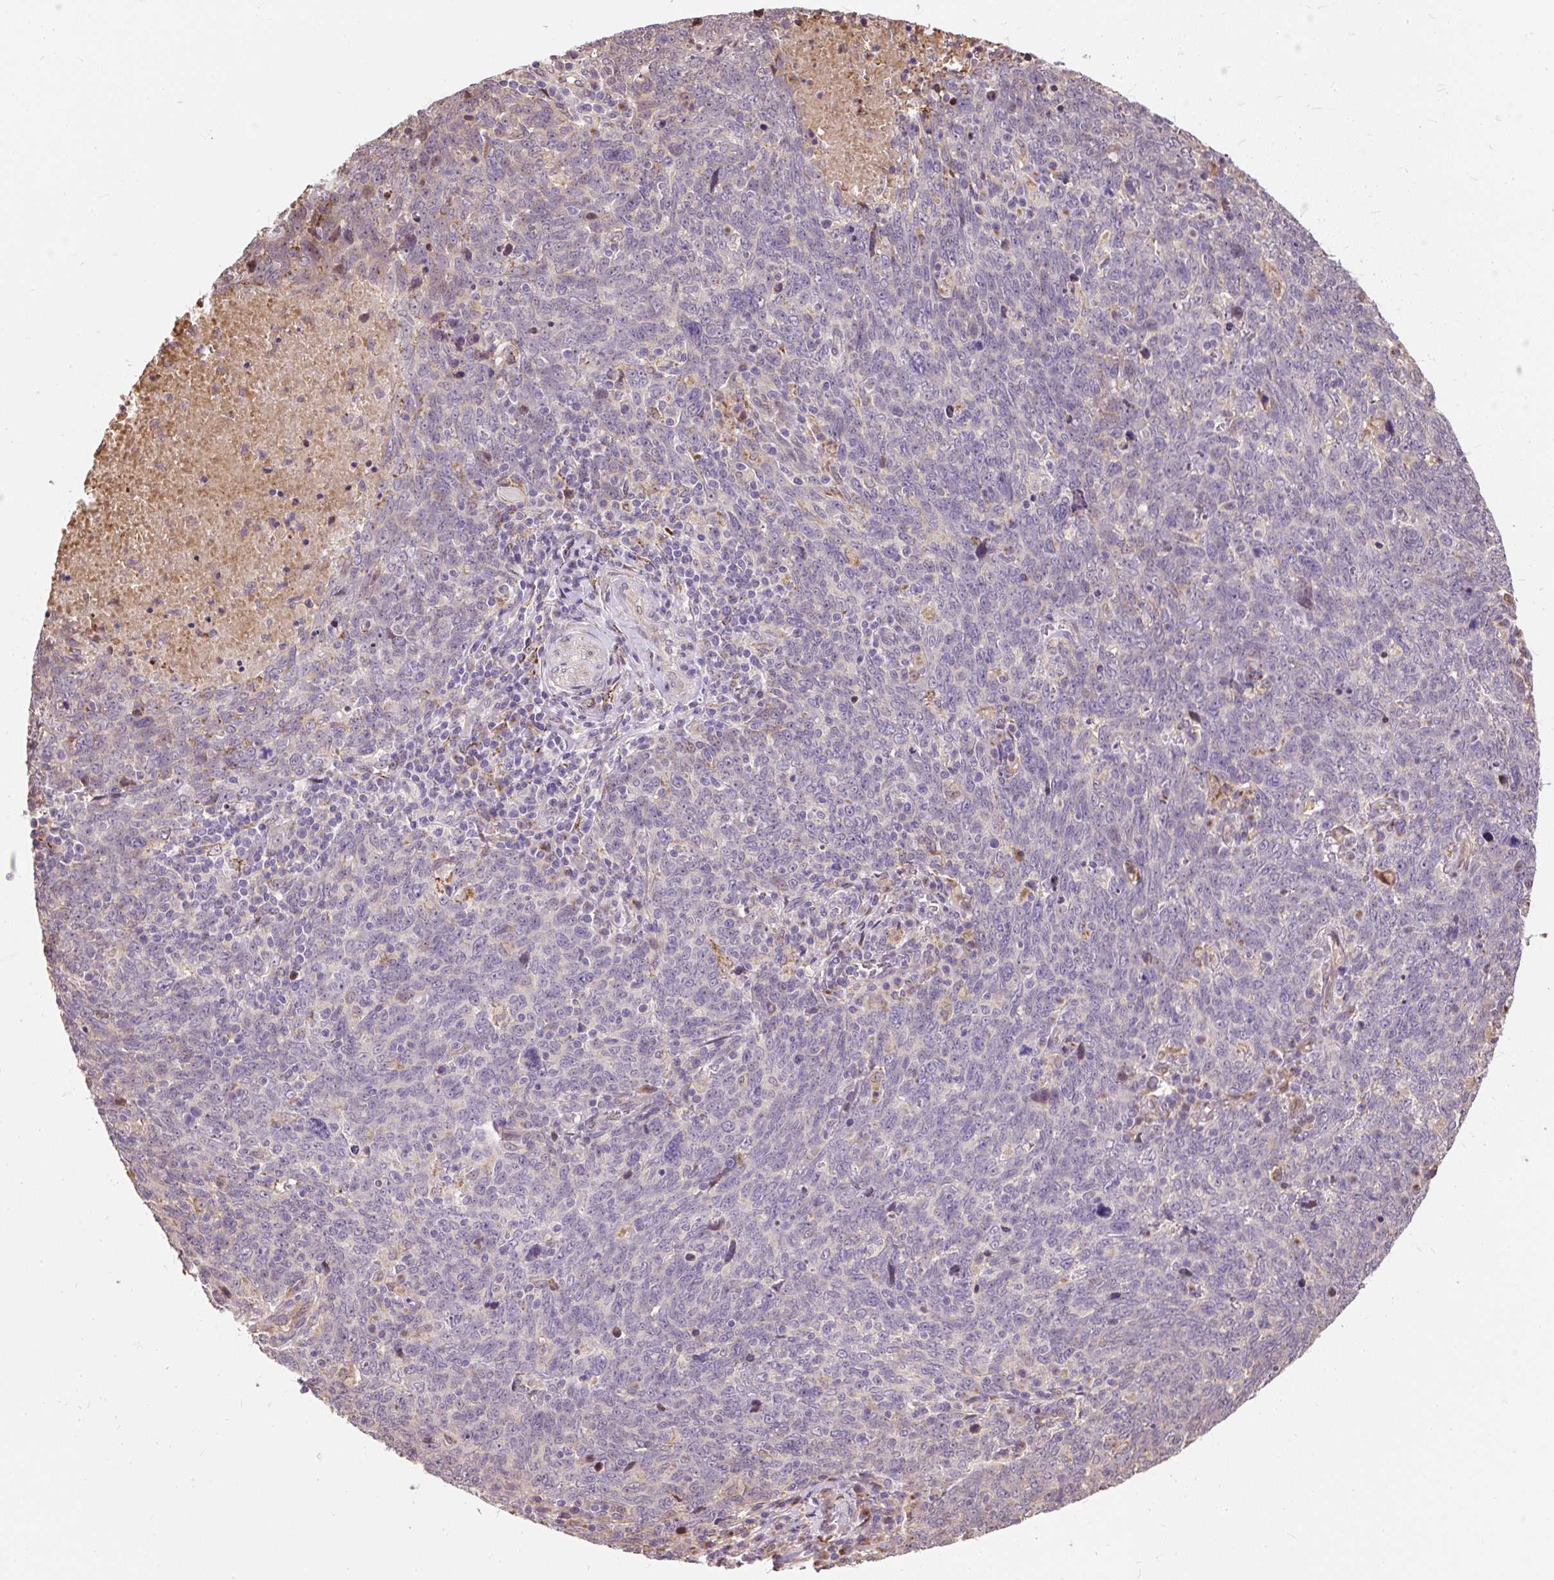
{"staining": {"intensity": "negative", "quantity": "none", "location": "none"}, "tissue": "lung cancer", "cell_type": "Tumor cells", "image_type": "cancer", "snomed": [{"axis": "morphology", "description": "Squamous cell carcinoma, NOS"}, {"axis": "topography", "description": "Lung"}], "caption": "High power microscopy image of an immunohistochemistry image of squamous cell carcinoma (lung), revealing no significant staining in tumor cells.", "gene": "PUS7L", "patient": {"sex": "female", "age": 72}}